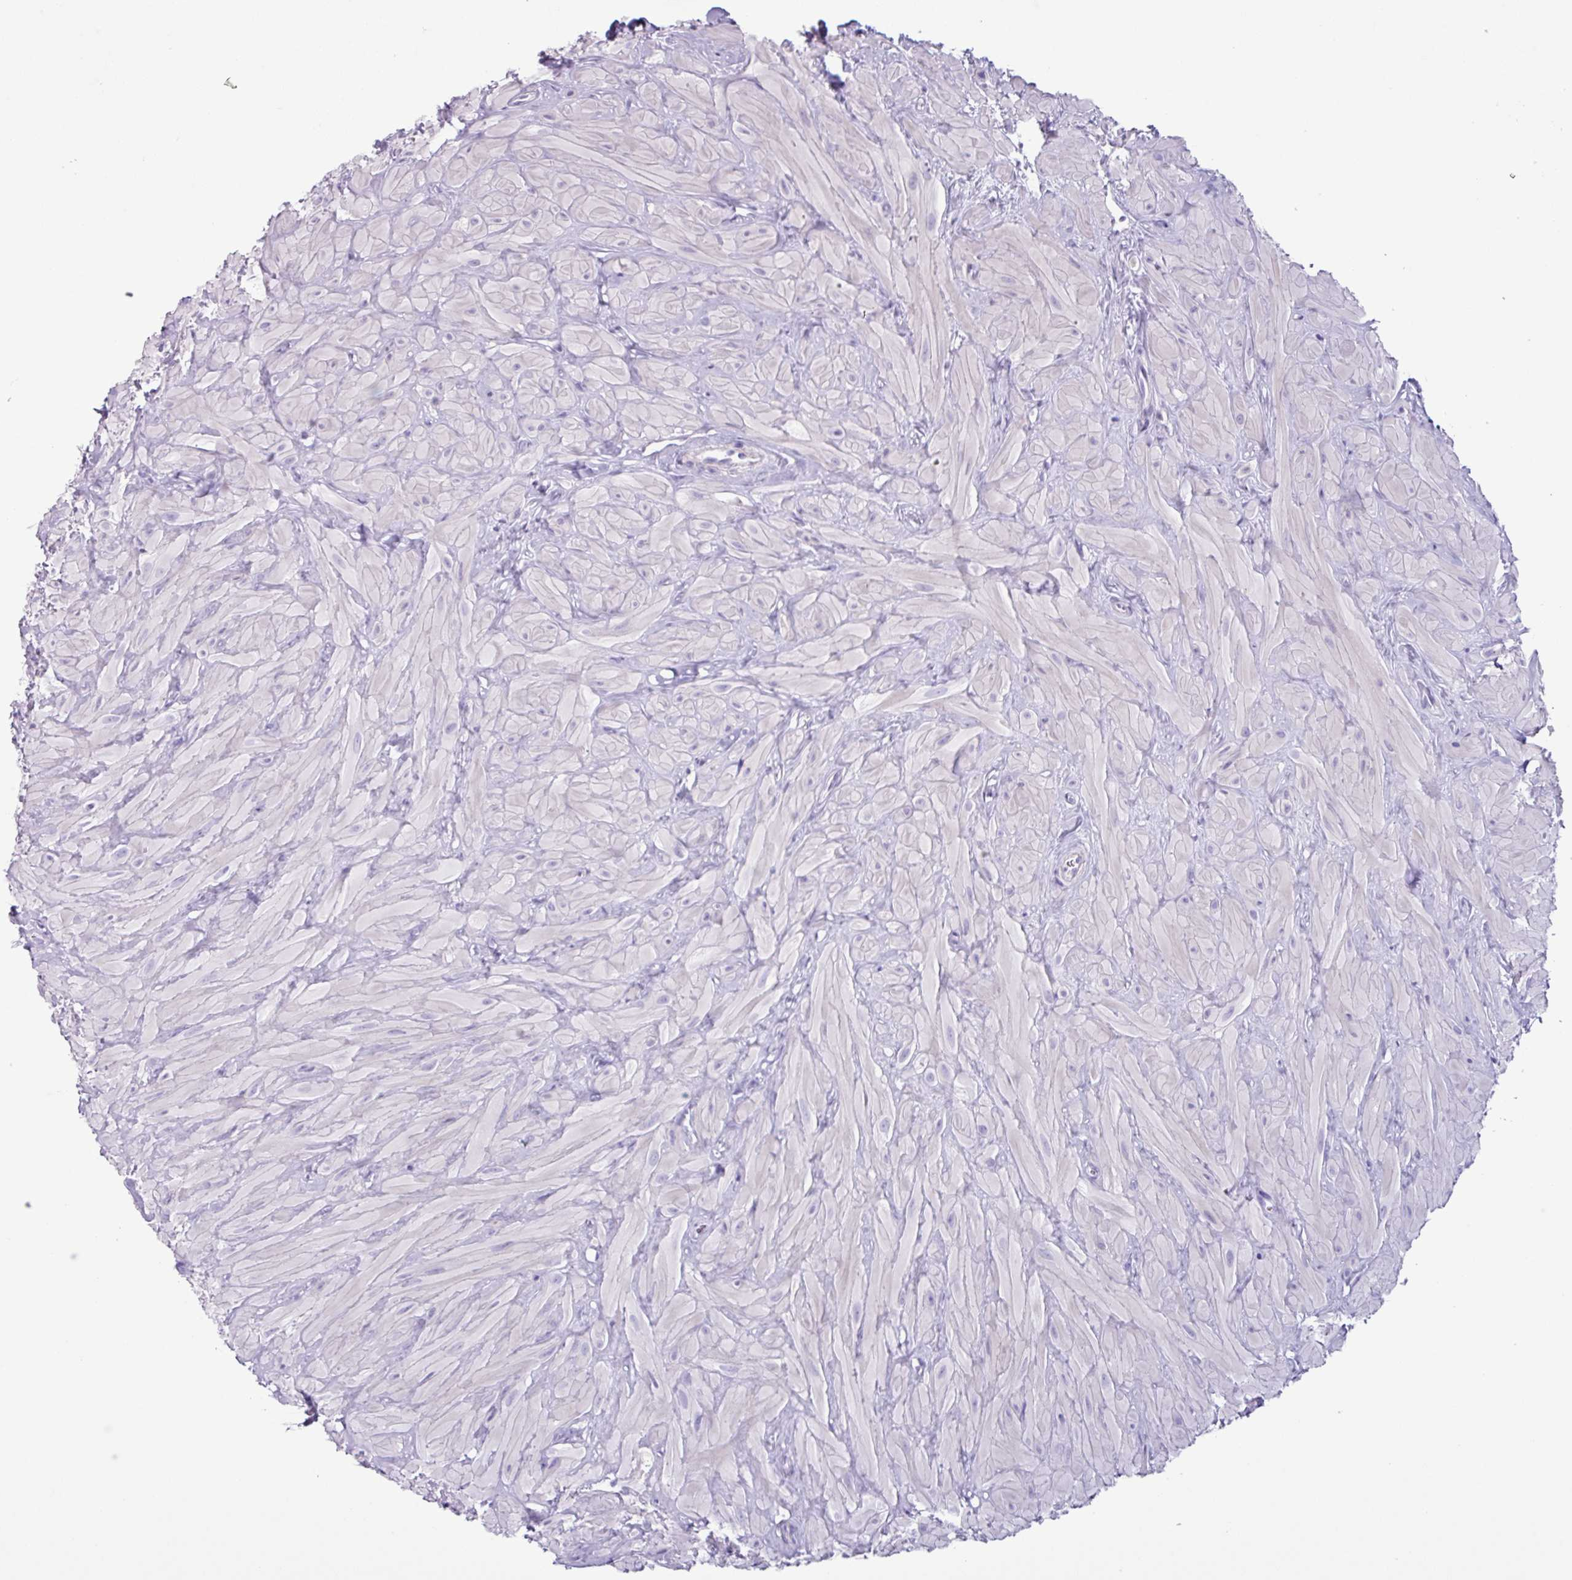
{"staining": {"intensity": "weak", "quantity": "<25%", "location": "cytoplasmic/membranous"}, "tissue": "epididymis", "cell_type": "Glandular cells", "image_type": "normal", "snomed": [{"axis": "morphology", "description": "Normal tissue, NOS"}, {"axis": "topography", "description": "Epididymis"}], "caption": "Immunohistochemical staining of normal human epididymis reveals no significant positivity in glandular cells. Brightfield microscopy of immunohistochemistry (IHC) stained with DAB (brown) and hematoxylin (blue), captured at high magnification.", "gene": "CYSTM1", "patient": {"sex": "male", "age": 30}}